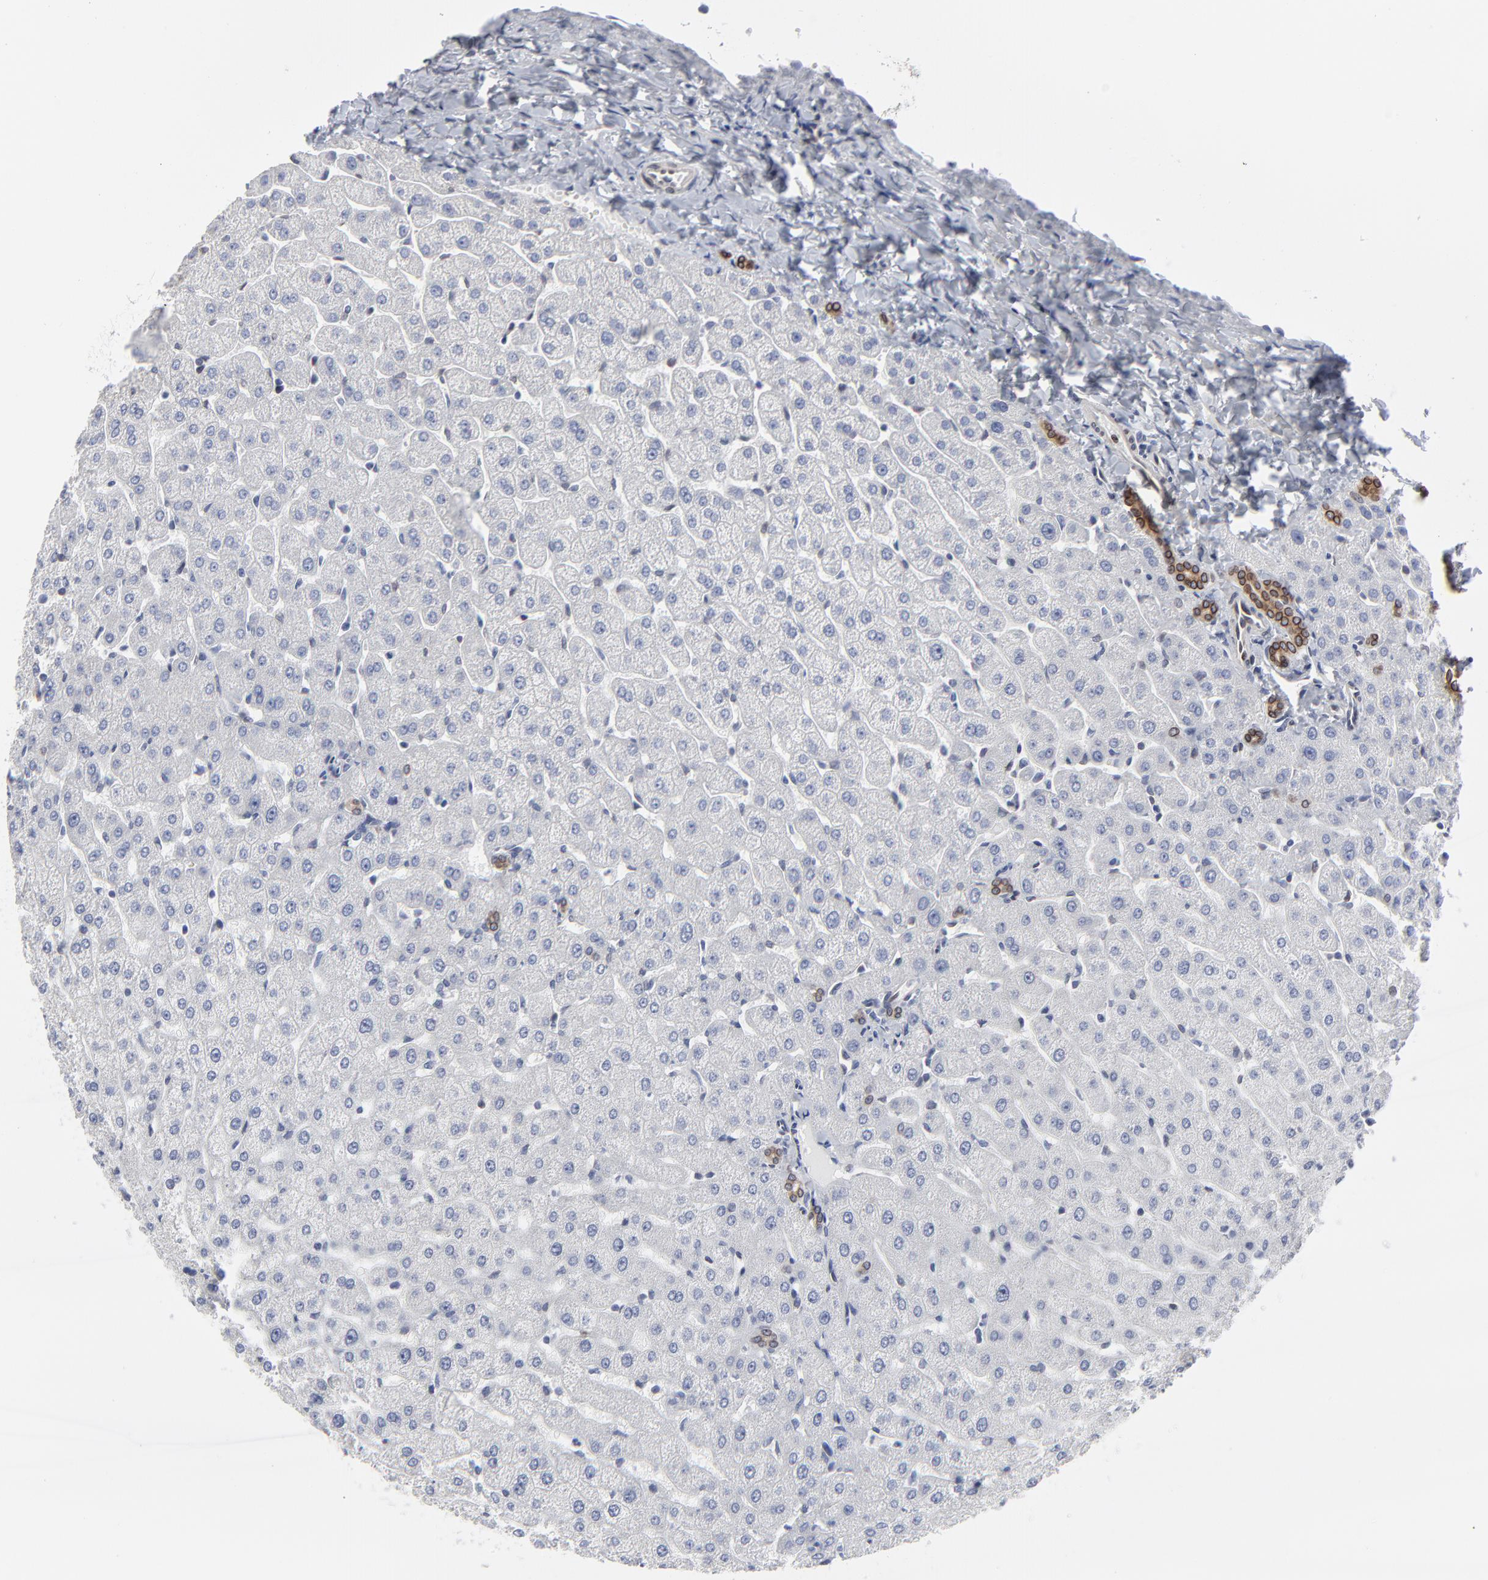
{"staining": {"intensity": "moderate", "quantity": ">75%", "location": "cytoplasmic/membranous,nuclear"}, "tissue": "liver", "cell_type": "Cholangiocytes", "image_type": "normal", "snomed": [{"axis": "morphology", "description": "Normal tissue, NOS"}, {"axis": "morphology", "description": "Fibrosis, NOS"}, {"axis": "topography", "description": "Liver"}], "caption": "Protein staining displays moderate cytoplasmic/membranous,nuclear positivity in about >75% of cholangiocytes in benign liver. The protein is stained brown, and the nuclei are stained in blue (DAB (3,3'-diaminobenzidine) IHC with brightfield microscopy, high magnification).", "gene": "SYNE2", "patient": {"sex": "female", "age": 29}}